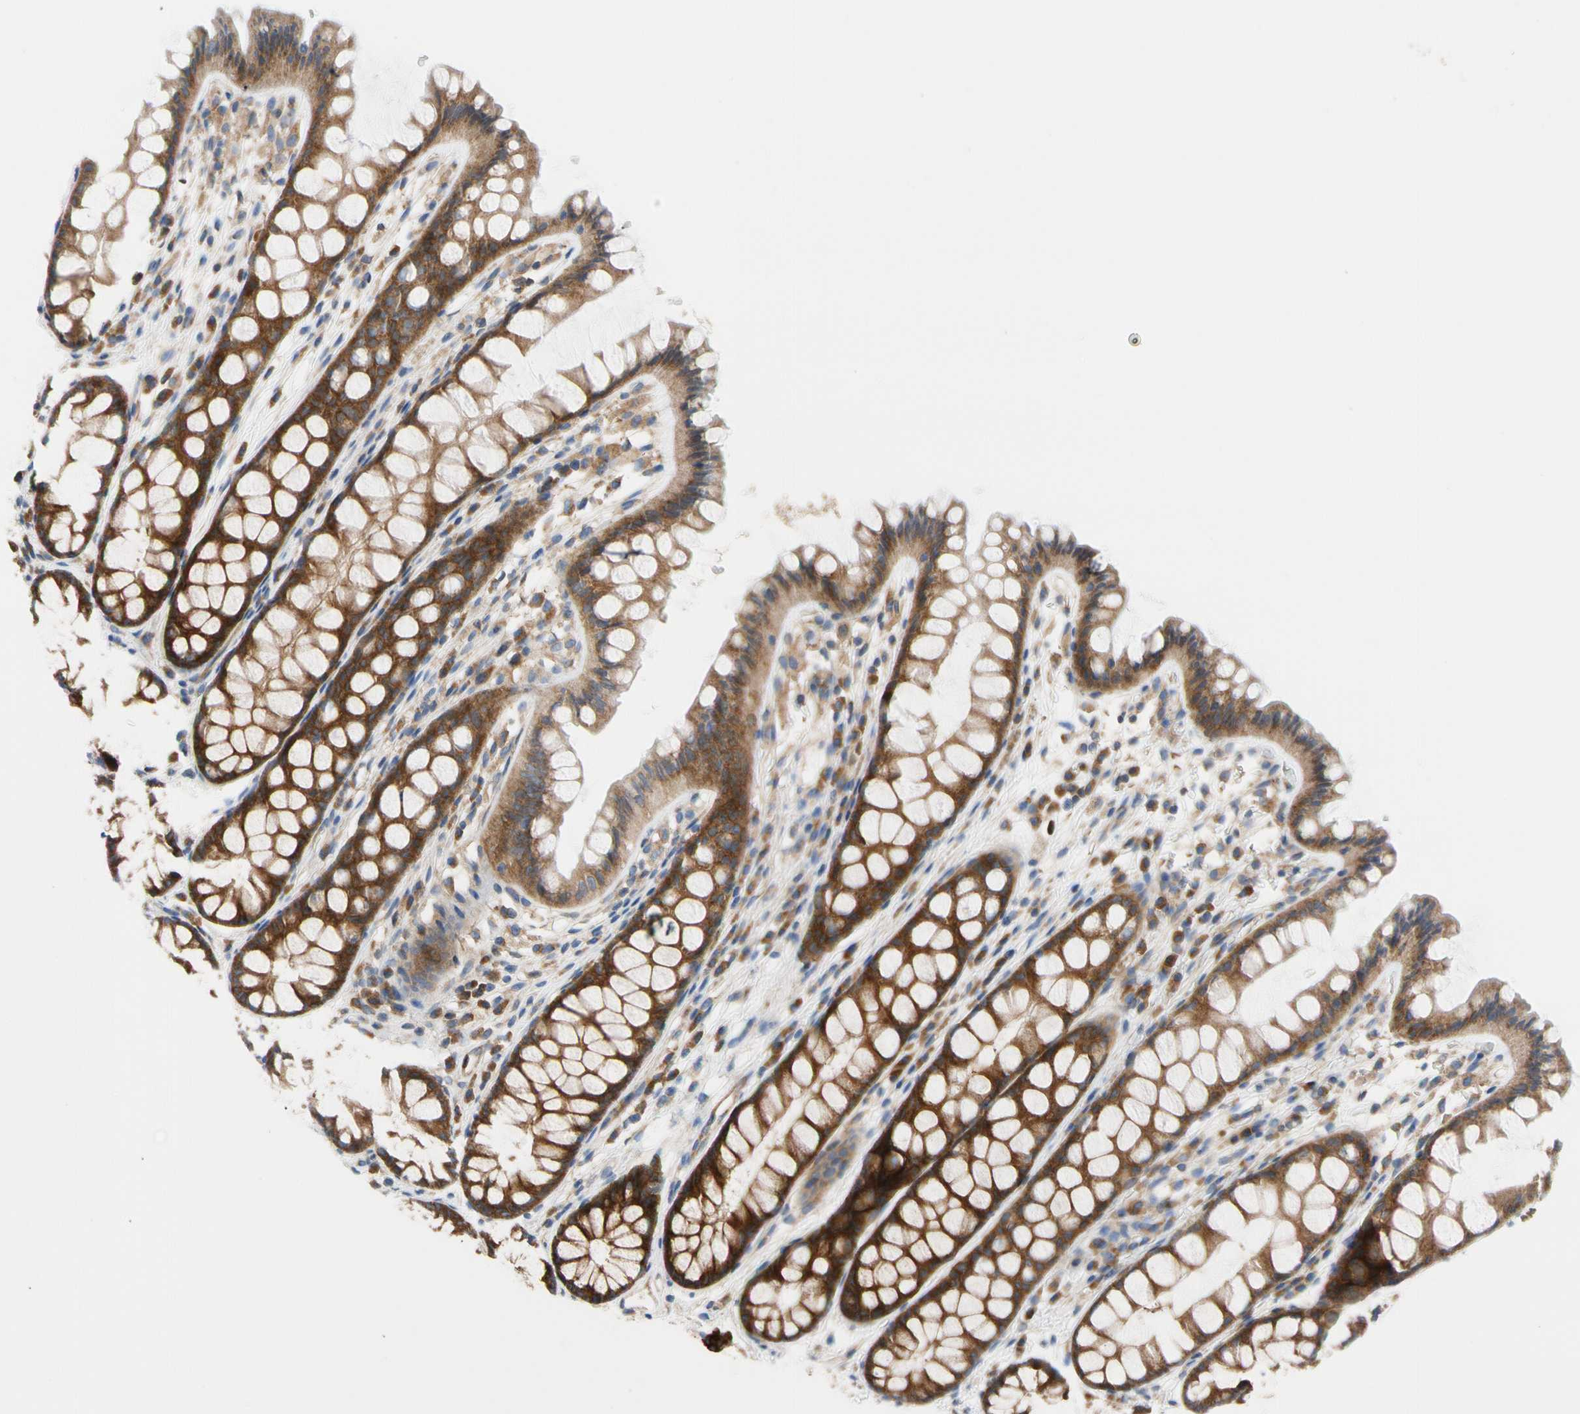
{"staining": {"intensity": "moderate", "quantity": ">75%", "location": "cytoplasmic/membranous"}, "tissue": "colon", "cell_type": "Endothelial cells", "image_type": "normal", "snomed": [{"axis": "morphology", "description": "Normal tissue, NOS"}, {"axis": "topography", "description": "Colon"}], "caption": "A brown stain highlights moderate cytoplasmic/membranous positivity of a protein in endothelial cells of unremarkable human colon.", "gene": "GPHN", "patient": {"sex": "female", "age": 55}}